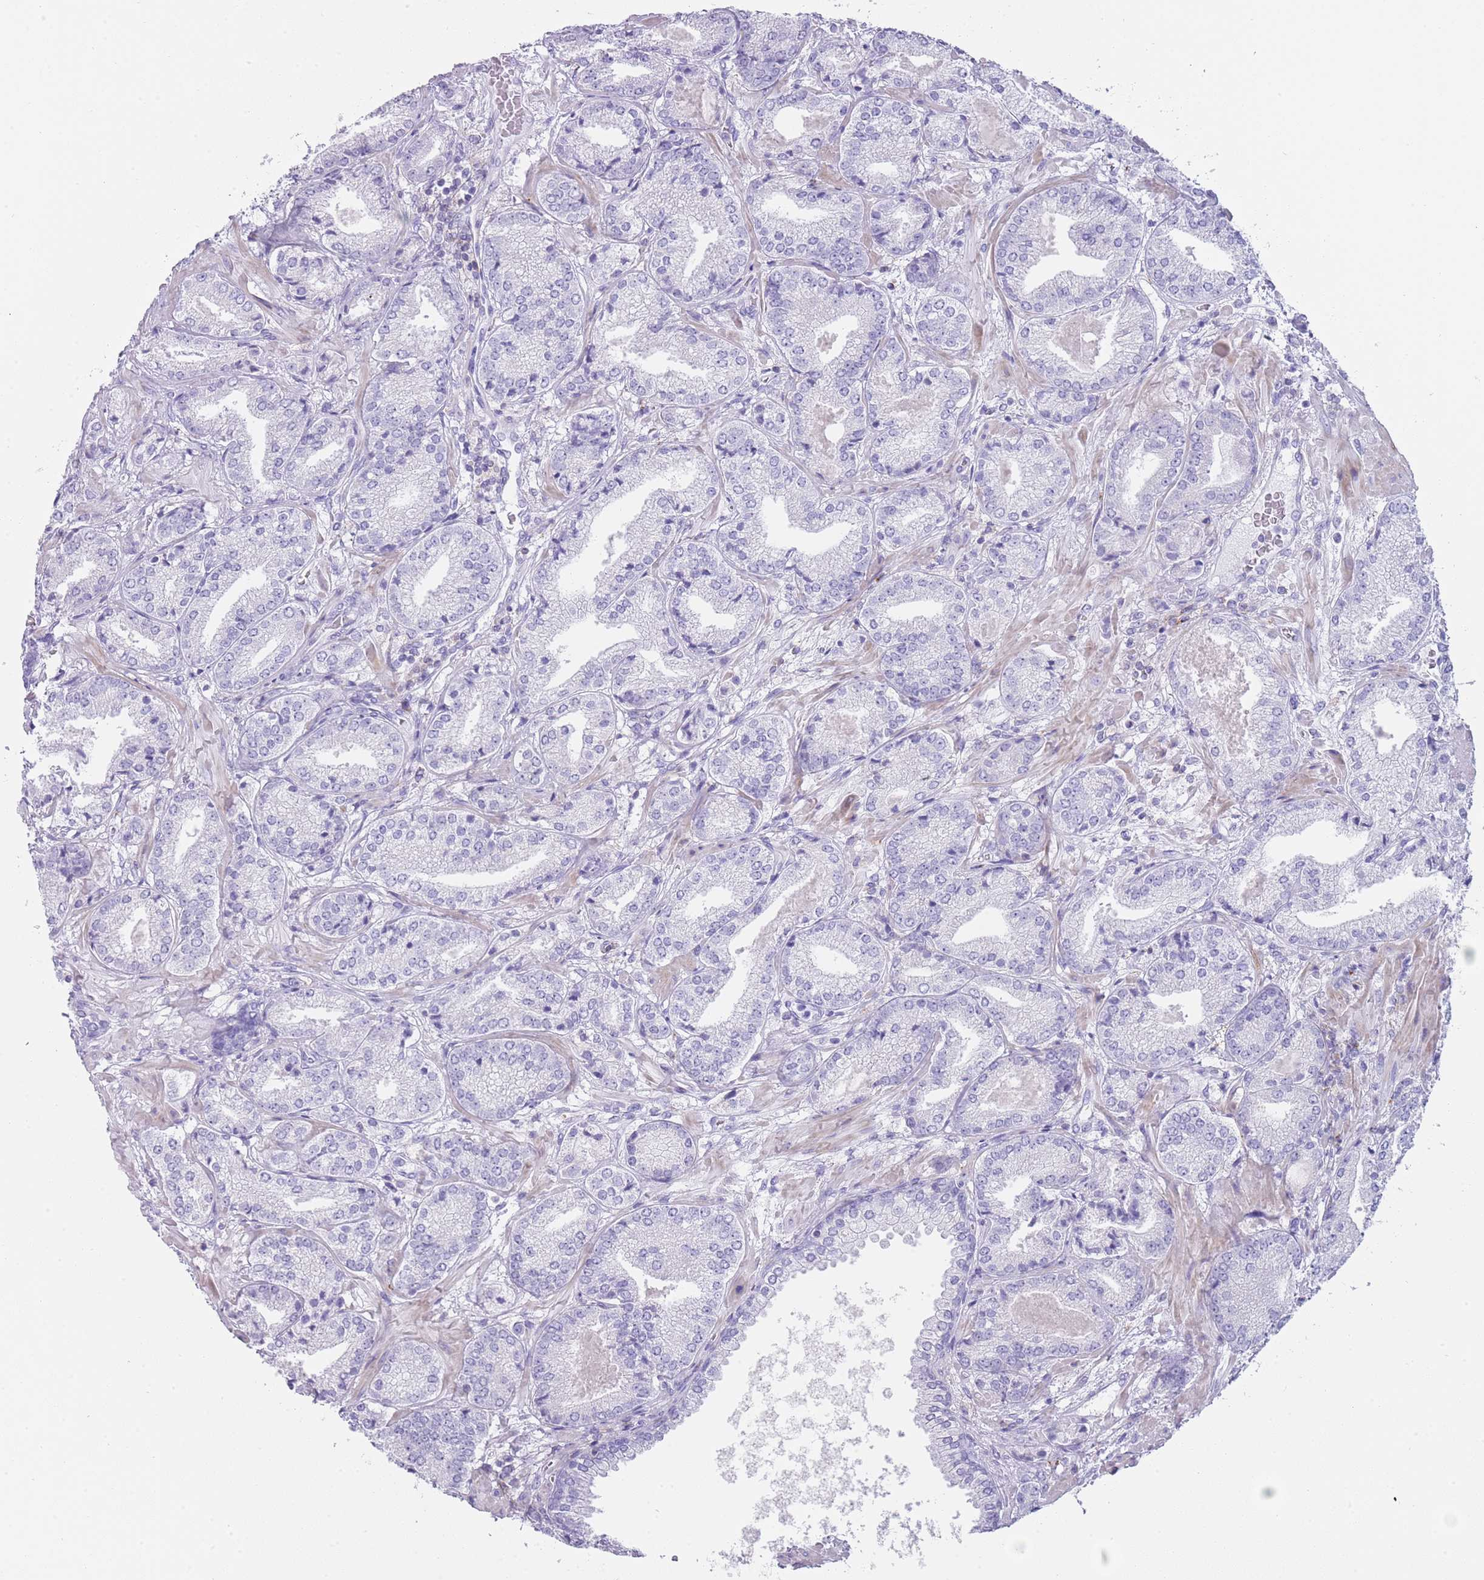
{"staining": {"intensity": "negative", "quantity": "none", "location": "none"}, "tissue": "prostate cancer", "cell_type": "Tumor cells", "image_type": "cancer", "snomed": [{"axis": "morphology", "description": "Adenocarcinoma, High grade"}, {"axis": "topography", "description": "Prostate"}], "caption": "Immunohistochemistry (IHC) of human prostate high-grade adenocarcinoma exhibits no positivity in tumor cells. (DAB (3,3'-diaminobenzidine) IHC visualized using brightfield microscopy, high magnification).", "gene": "NBPF20", "patient": {"sex": "male", "age": 63}}